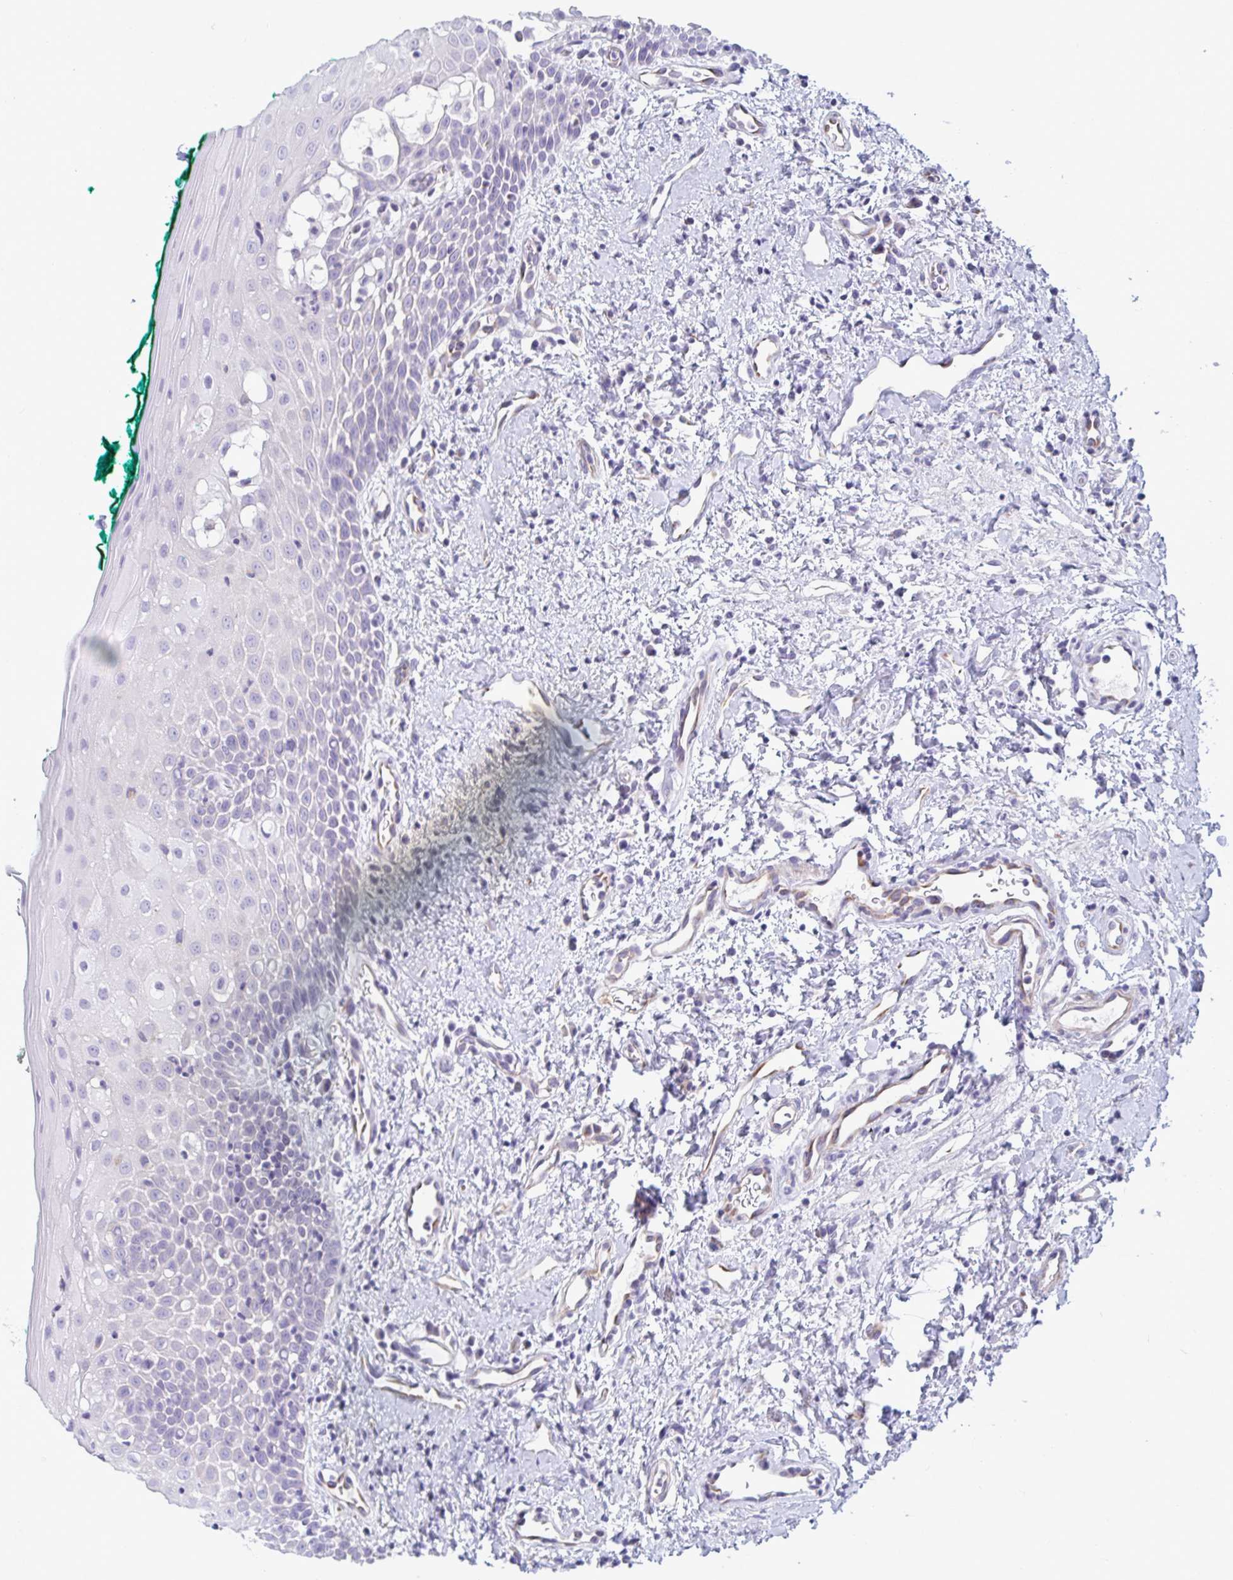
{"staining": {"intensity": "negative", "quantity": "none", "location": "none"}, "tissue": "oral mucosa", "cell_type": "Squamous epithelial cells", "image_type": "normal", "snomed": [{"axis": "morphology", "description": "Normal tissue, NOS"}, {"axis": "topography", "description": "Oral tissue"}], "caption": "IHC of benign human oral mucosa shows no positivity in squamous epithelial cells. Brightfield microscopy of immunohistochemistry (IHC) stained with DAB (brown) and hematoxylin (blue), captured at high magnification.", "gene": "TNNI2", "patient": {"sex": "female", "age": 70}}